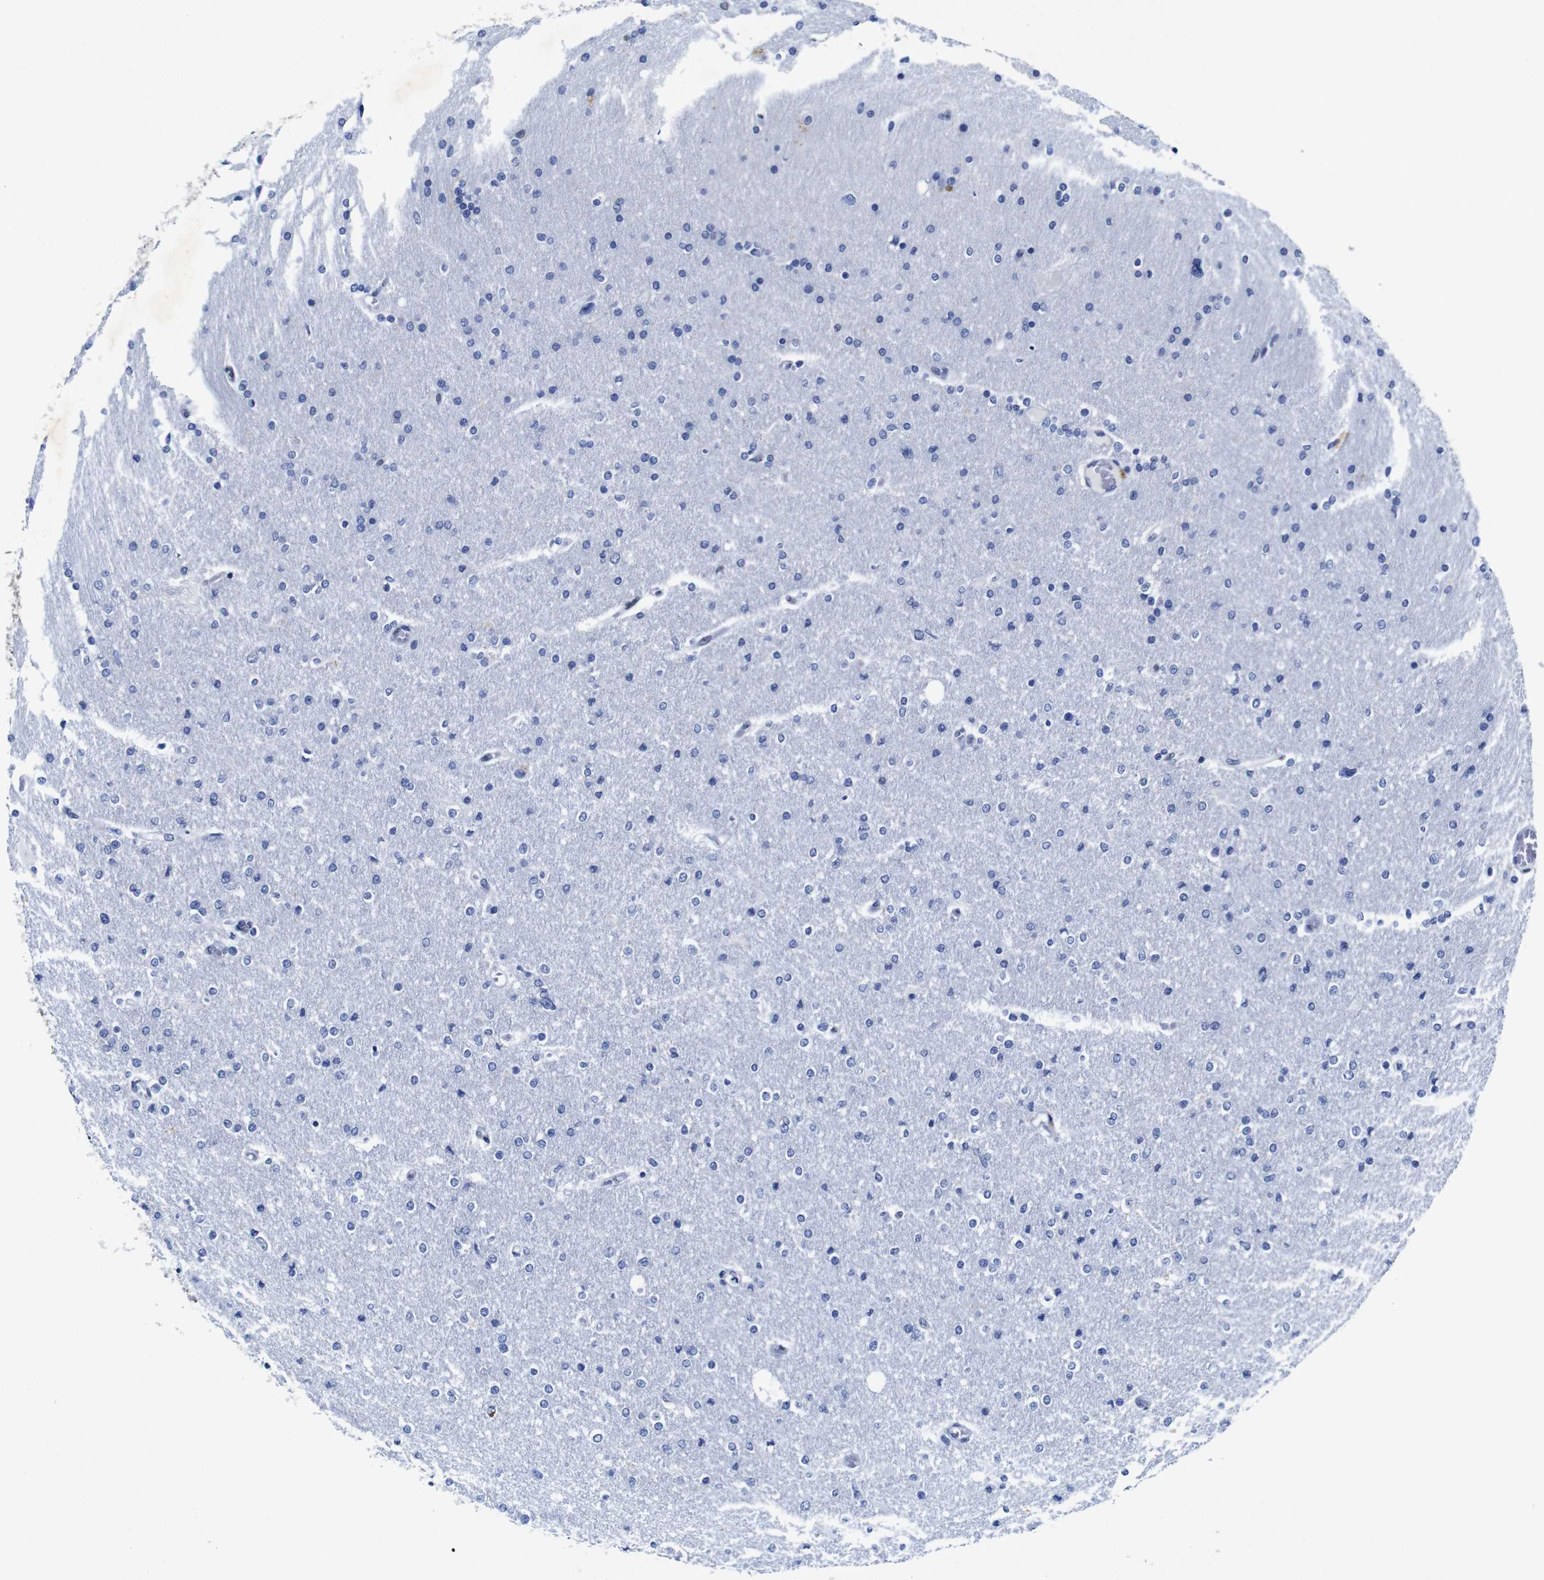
{"staining": {"intensity": "negative", "quantity": "none", "location": "none"}, "tissue": "glioma", "cell_type": "Tumor cells", "image_type": "cancer", "snomed": [{"axis": "morphology", "description": "Glioma, malignant, High grade"}, {"axis": "topography", "description": "Cerebral cortex"}], "caption": "Immunohistochemistry (IHC) photomicrograph of neoplastic tissue: malignant high-grade glioma stained with DAB displays no significant protein staining in tumor cells.", "gene": "FOSL2", "patient": {"sex": "female", "age": 36}}